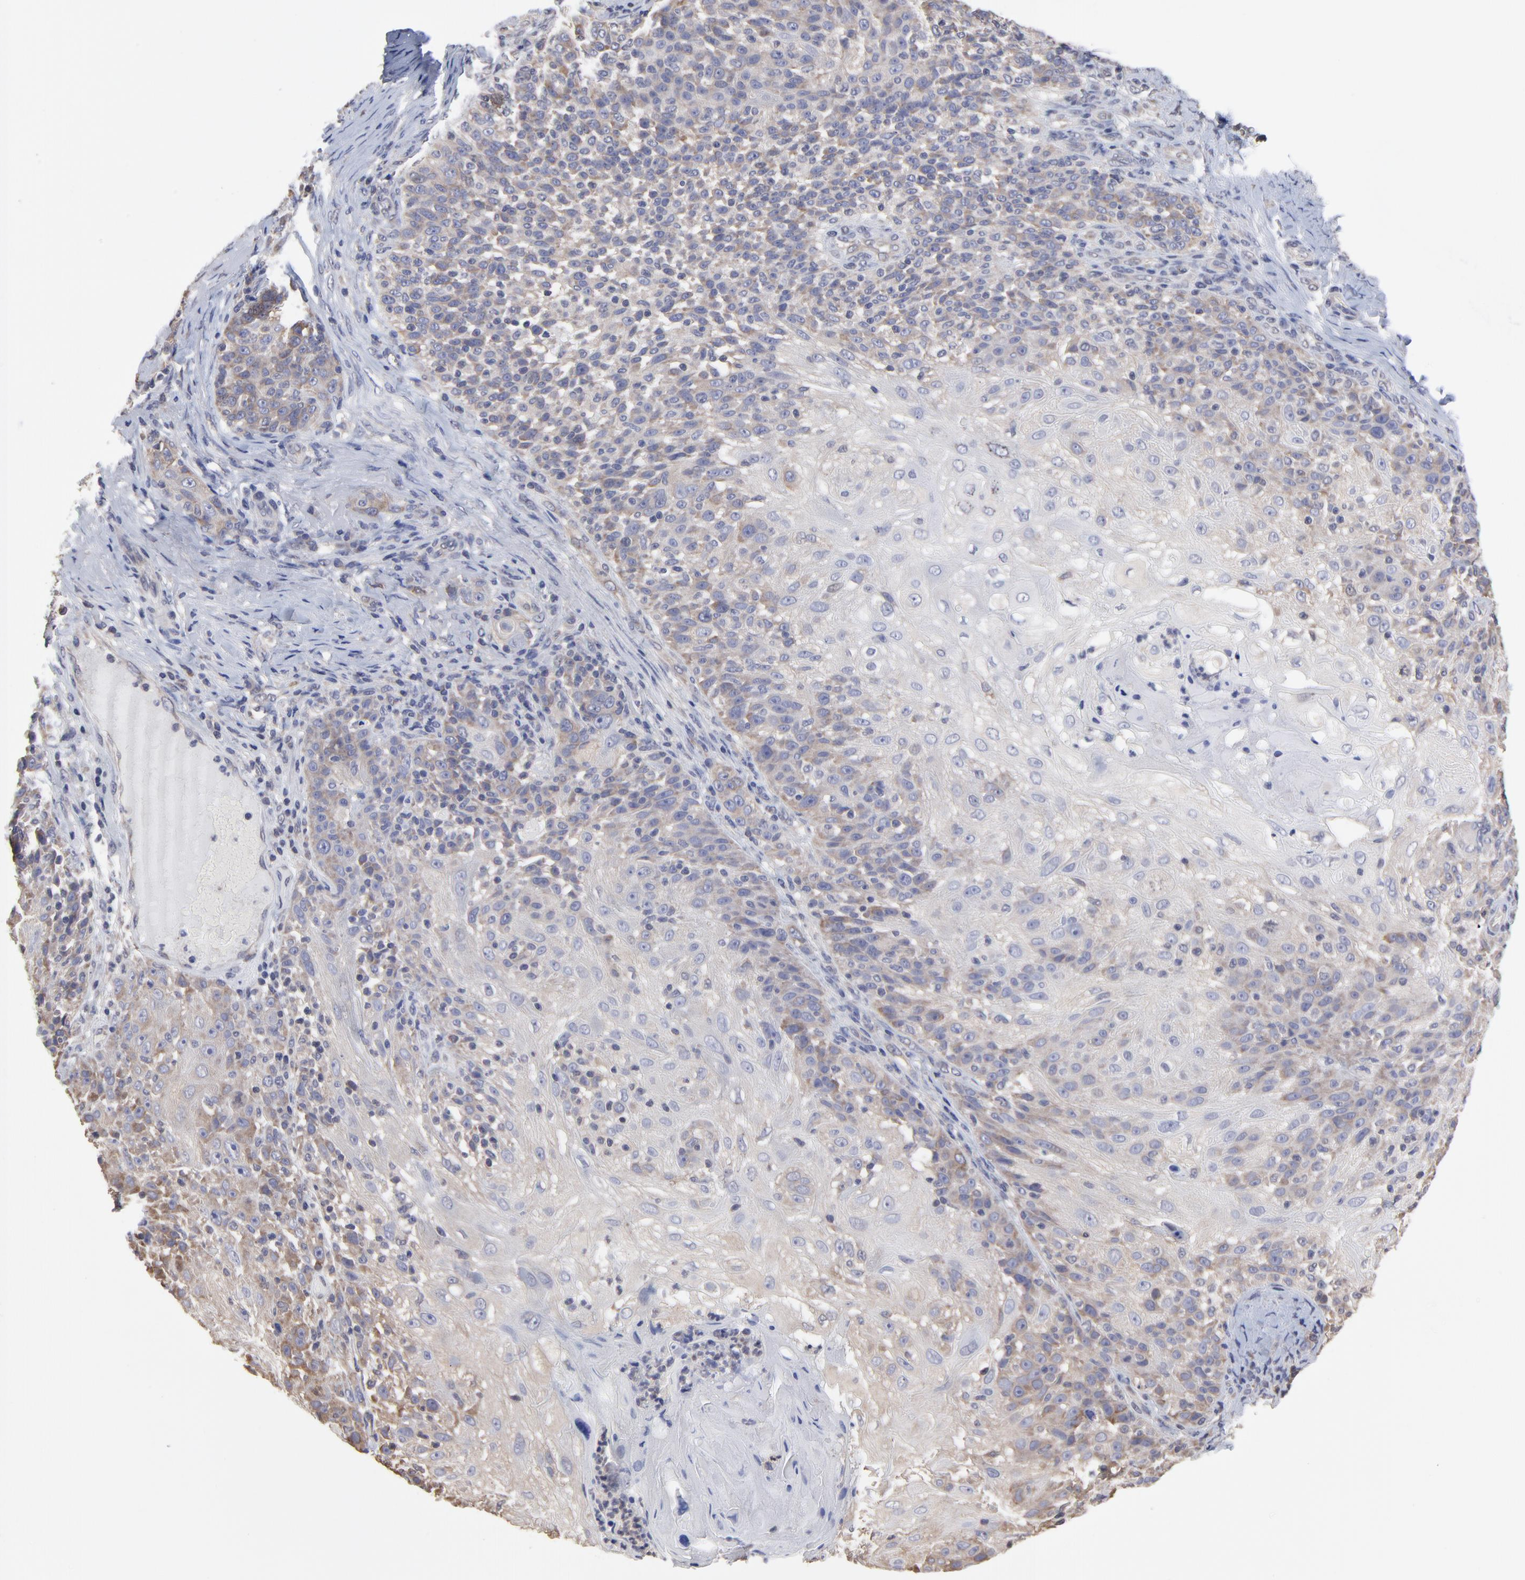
{"staining": {"intensity": "weak", "quantity": "<25%", "location": "cytoplasmic/membranous"}, "tissue": "skin cancer", "cell_type": "Tumor cells", "image_type": "cancer", "snomed": [{"axis": "morphology", "description": "Normal tissue, NOS"}, {"axis": "morphology", "description": "Squamous cell carcinoma, NOS"}, {"axis": "topography", "description": "Skin"}], "caption": "Tumor cells show no significant protein staining in skin squamous cell carcinoma. Nuclei are stained in blue.", "gene": "CCT2", "patient": {"sex": "female", "age": 83}}